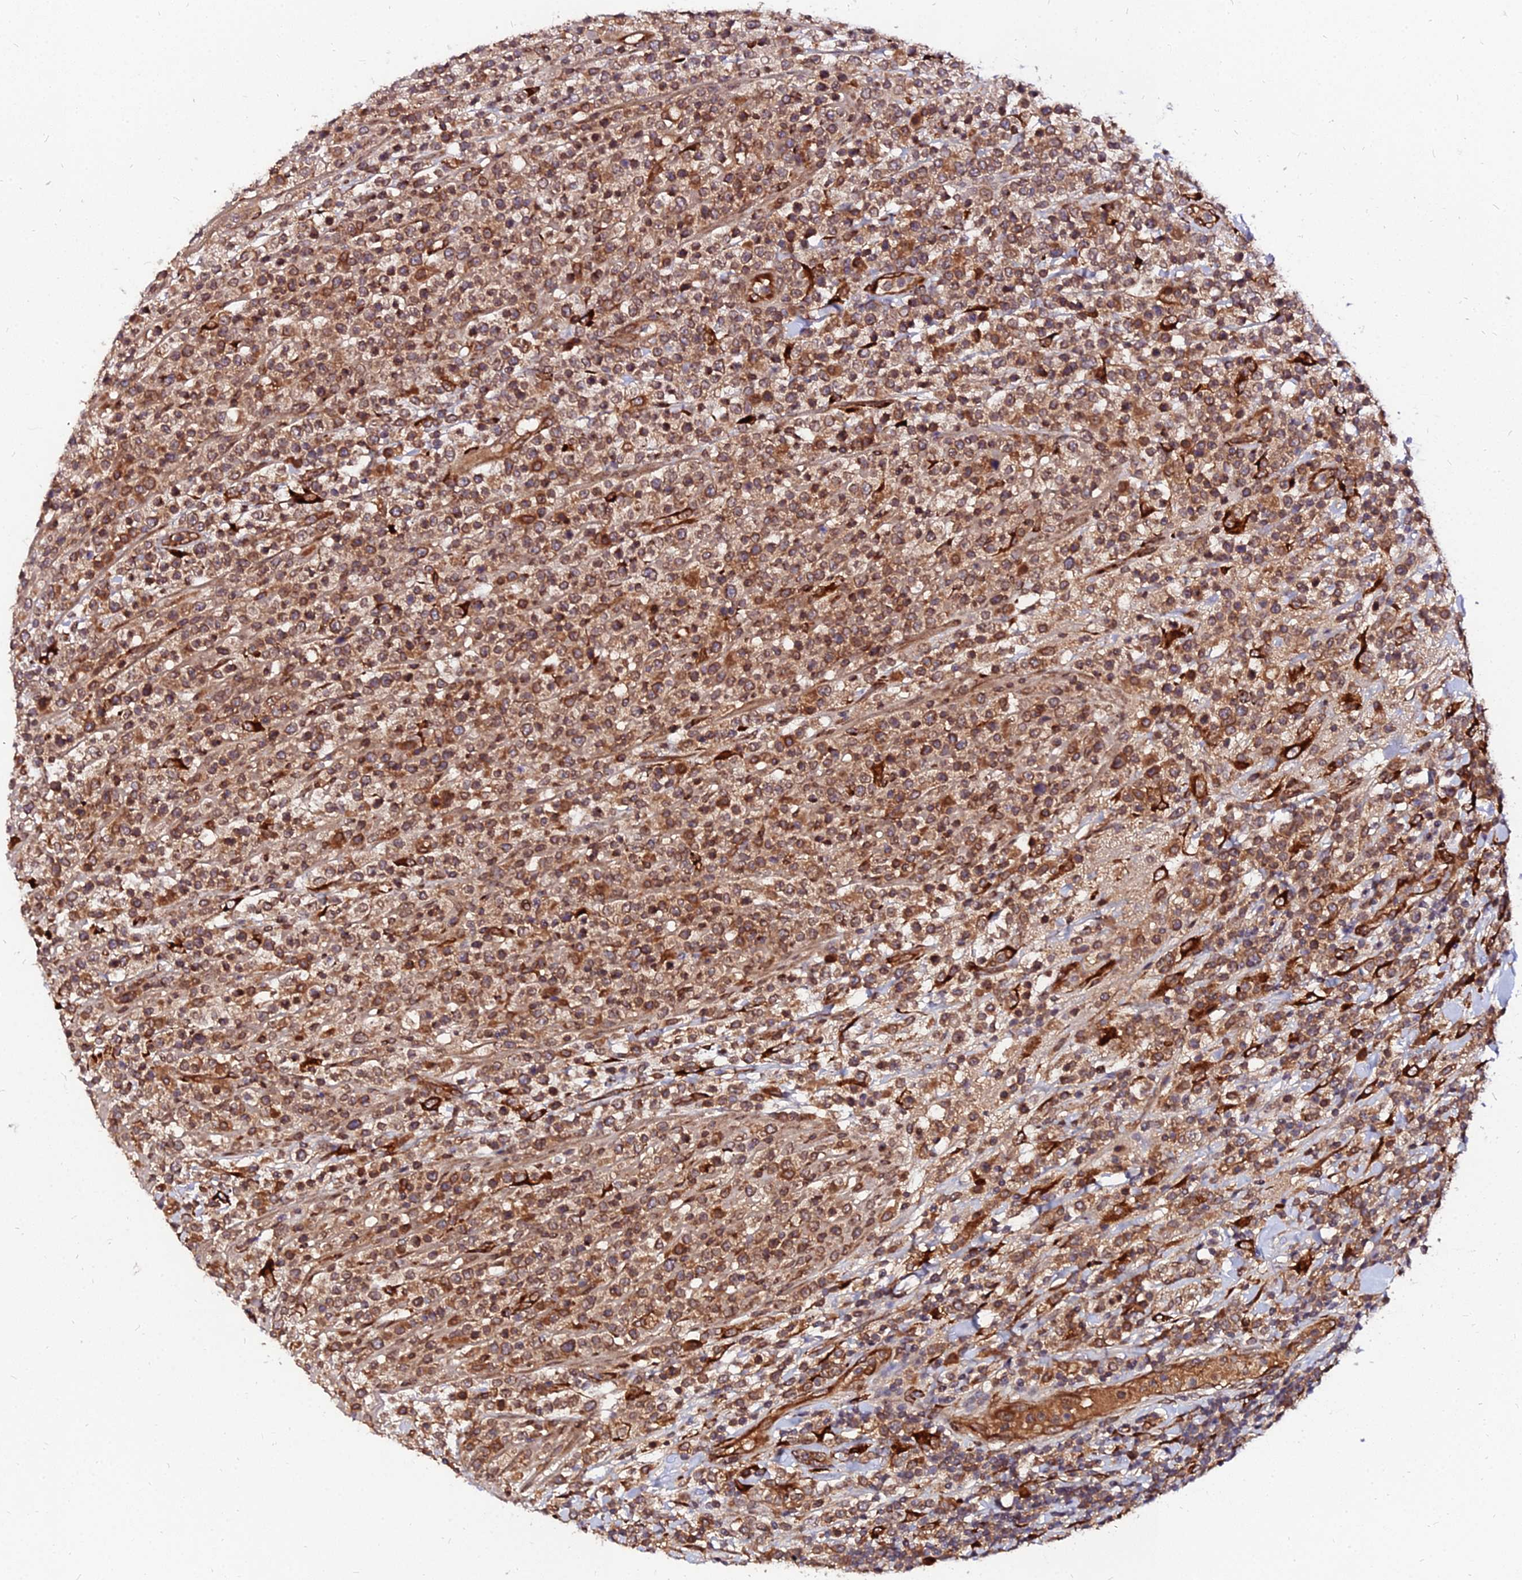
{"staining": {"intensity": "moderate", "quantity": ">75%", "location": "cytoplasmic/membranous"}, "tissue": "lymphoma", "cell_type": "Tumor cells", "image_type": "cancer", "snomed": [{"axis": "morphology", "description": "Malignant lymphoma, non-Hodgkin's type, High grade"}, {"axis": "topography", "description": "Colon"}], "caption": "Approximately >75% of tumor cells in human lymphoma display moderate cytoplasmic/membranous protein expression as visualized by brown immunohistochemical staining.", "gene": "PDE4D", "patient": {"sex": "female", "age": 53}}